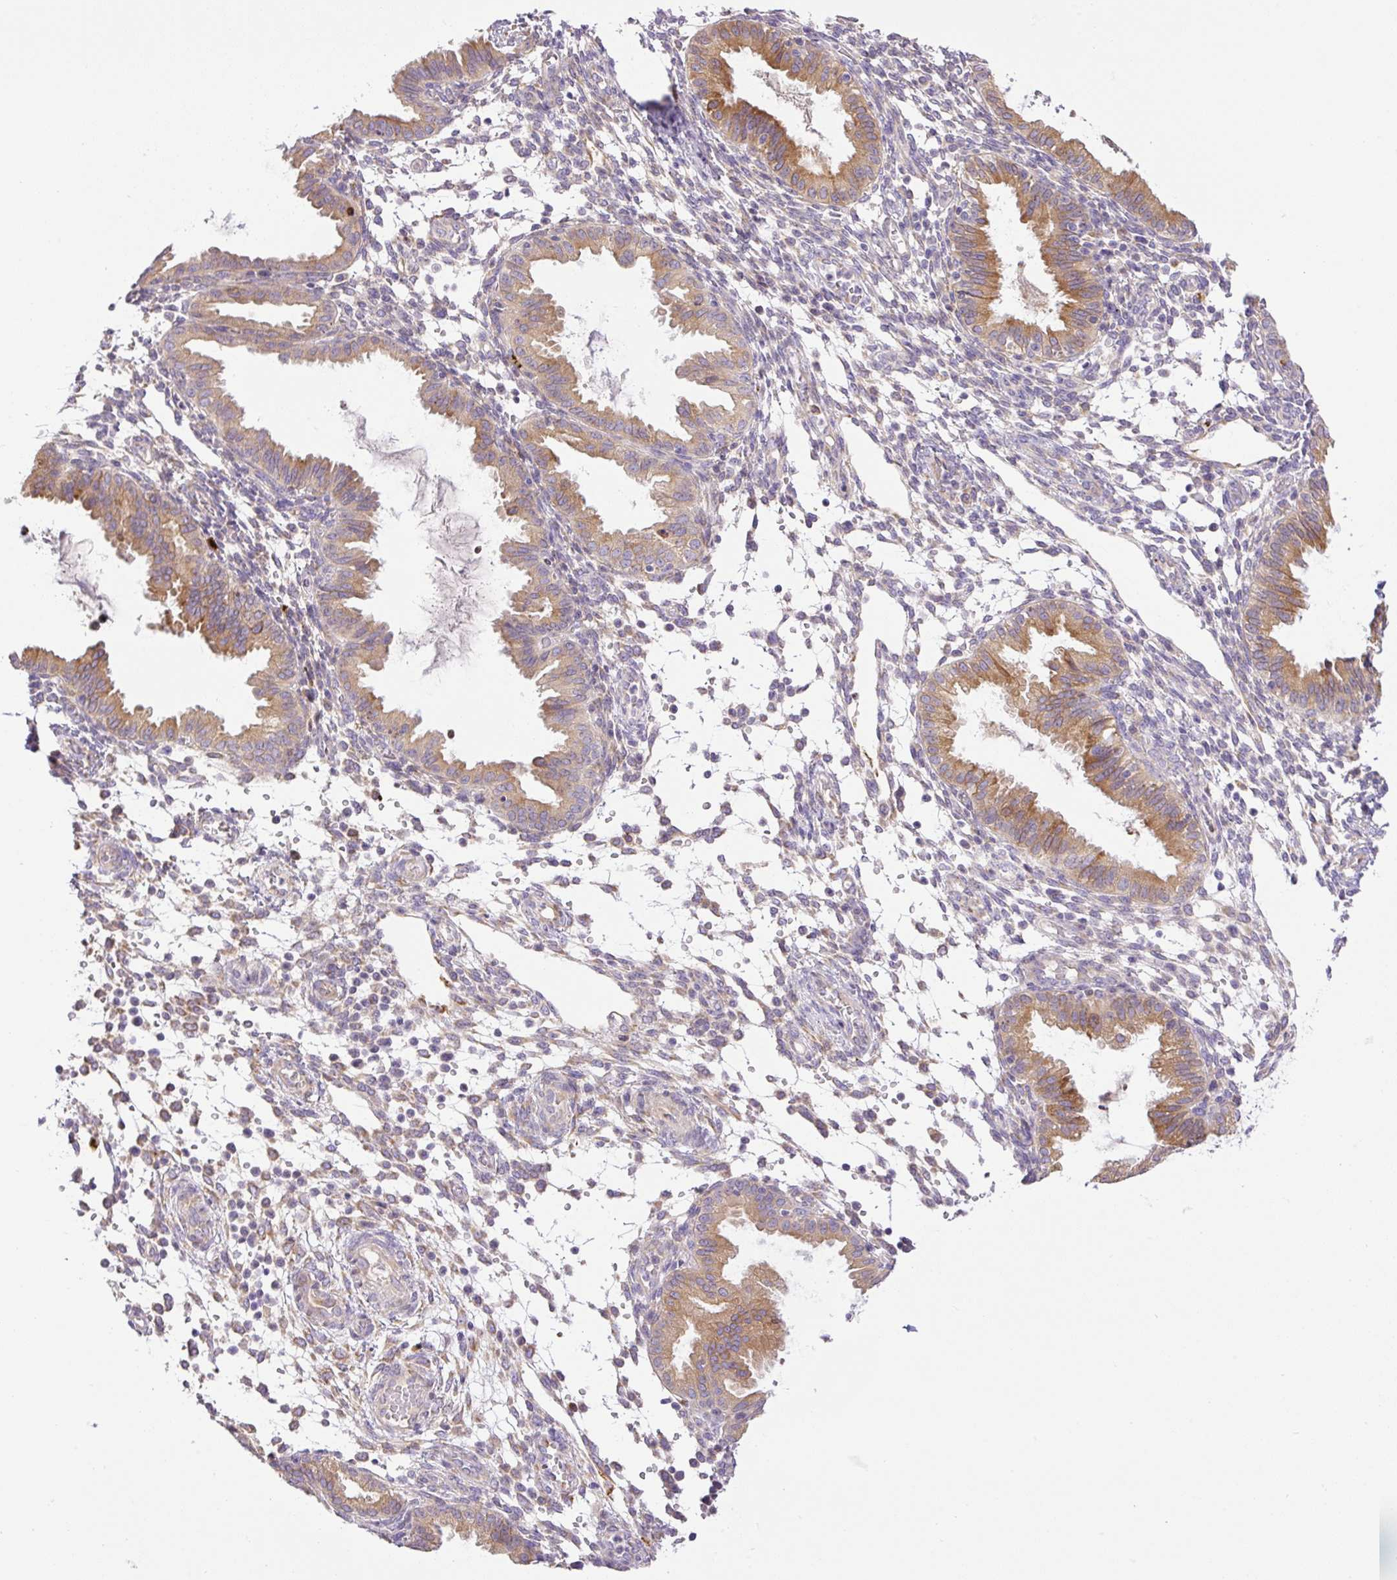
{"staining": {"intensity": "moderate", "quantity": "<25%", "location": "cytoplasmic/membranous"}, "tissue": "endometrium", "cell_type": "Cells in endometrial stroma", "image_type": "normal", "snomed": [{"axis": "morphology", "description": "Normal tissue, NOS"}, {"axis": "topography", "description": "Endometrium"}], "caption": "IHC micrograph of unremarkable human endometrium stained for a protein (brown), which shows low levels of moderate cytoplasmic/membranous positivity in about <25% of cells in endometrial stroma.", "gene": "POFUT1", "patient": {"sex": "female", "age": 33}}